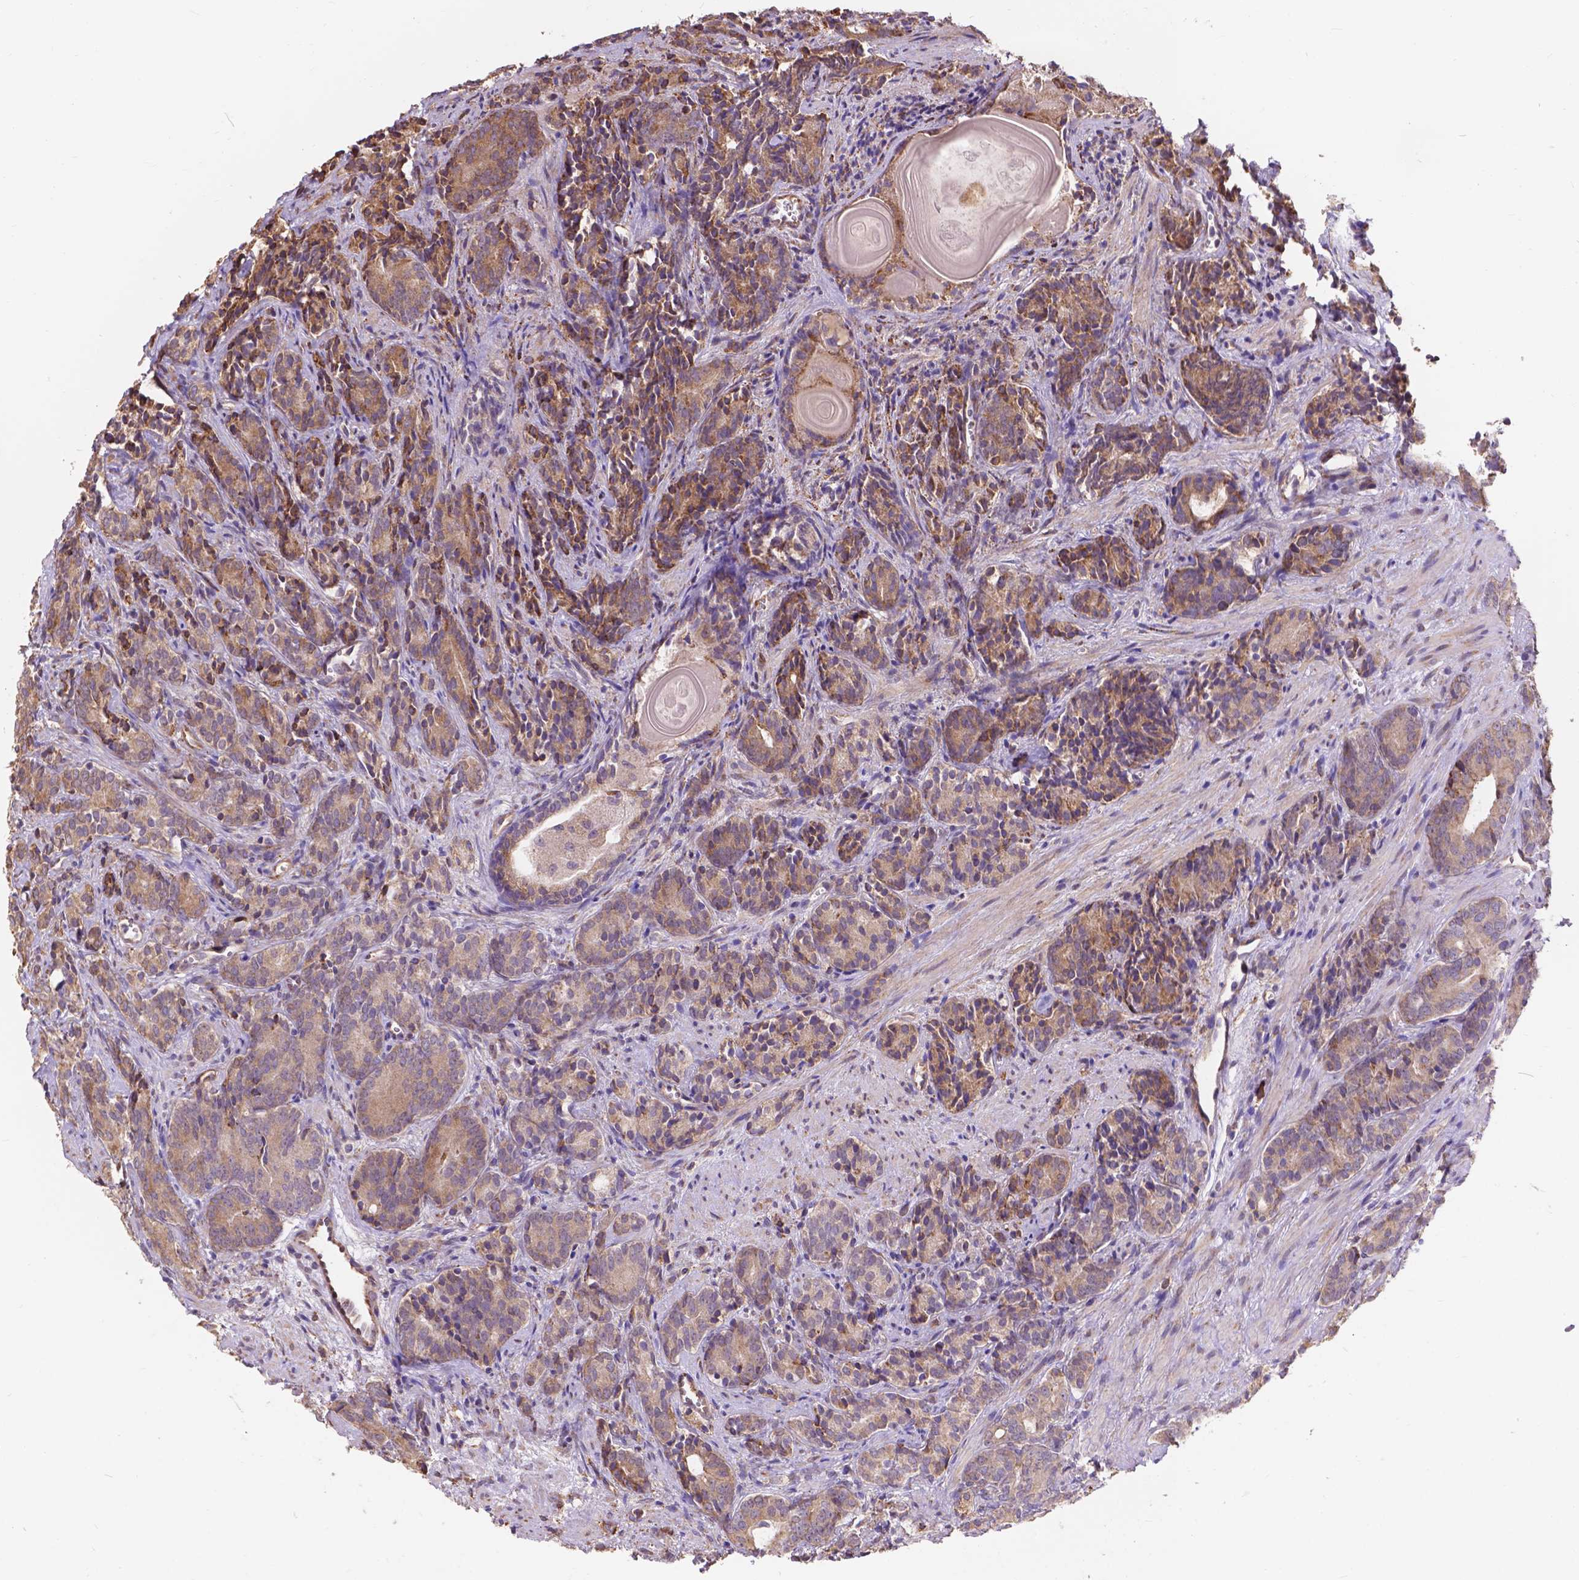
{"staining": {"intensity": "moderate", "quantity": ">75%", "location": "cytoplasmic/membranous"}, "tissue": "prostate cancer", "cell_type": "Tumor cells", "image_type": "cancer", "snomed": [{"axis": "morphology", "description": "Adenocarcinoma, High grade"}, {"axis": "topography", "description": "Prostate"}], "caption": "Immunohistochemical staining of human high-grade adenocarcinoma (prostate) reveals medium levels of moderate cytoplasmic/membranous expression in about >75% of tumor cells.", "gene": "IPO11", "patient": {"sex": "male", "age": 84}}